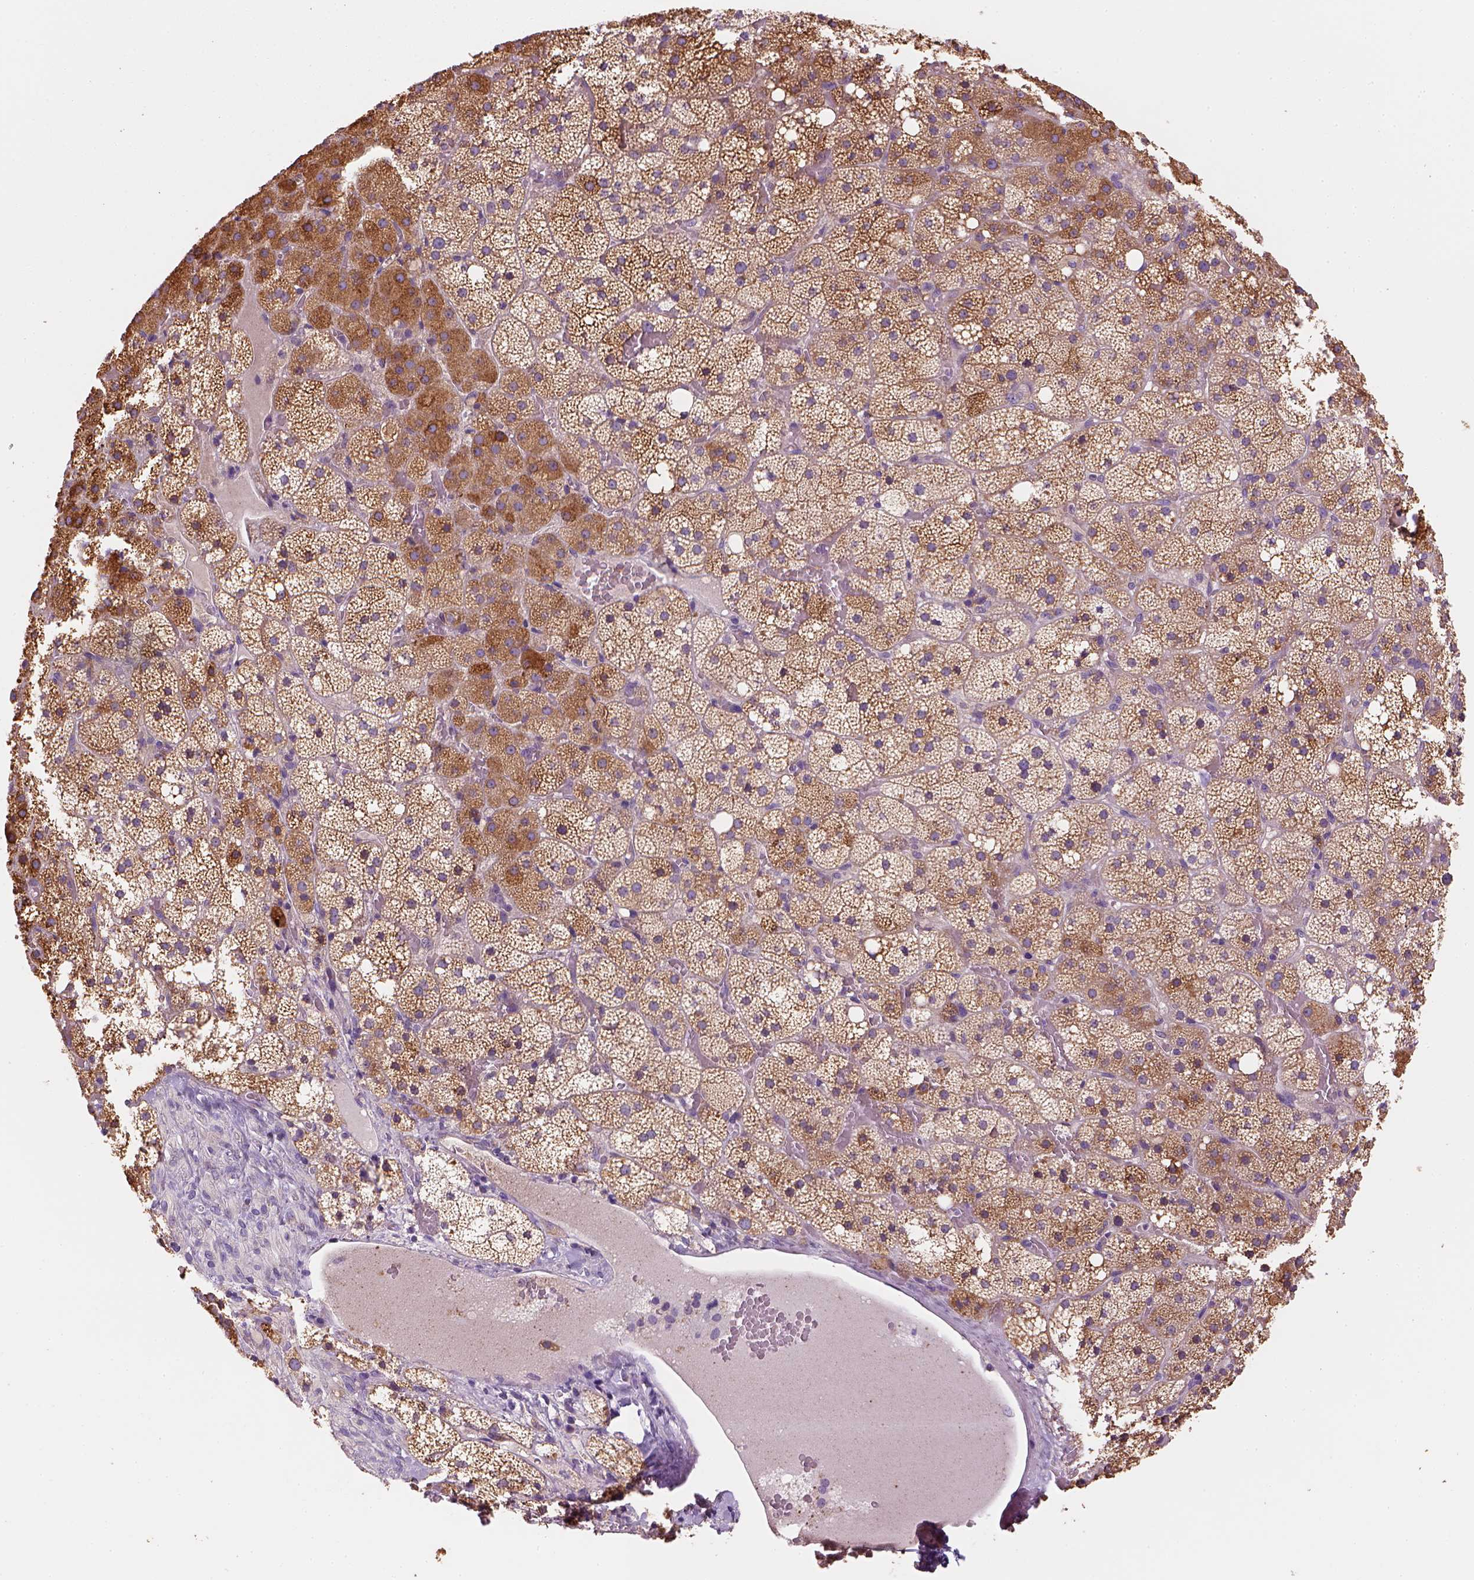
{"staining": {"intensity": "moderate", "quantity": ">75%", "location": "cytoplasmic/membranous"}, "tissue": "adrenal gland", "cell_type": "Glandular cells", "image_type": "normal", "snomed": [{"axis": "morphology", "description": "Normal tissue, NOS"}, {"axis": "topography", "description": "Adrenal gland"}], "caption": "Adrenal gland stained with immunohistochemistry demonstrates moderate cytoplasmic/membranous staining in about >75% of glandular cells.", "gene": "CES2", "patient": {"sex": "male", "age": 53}}